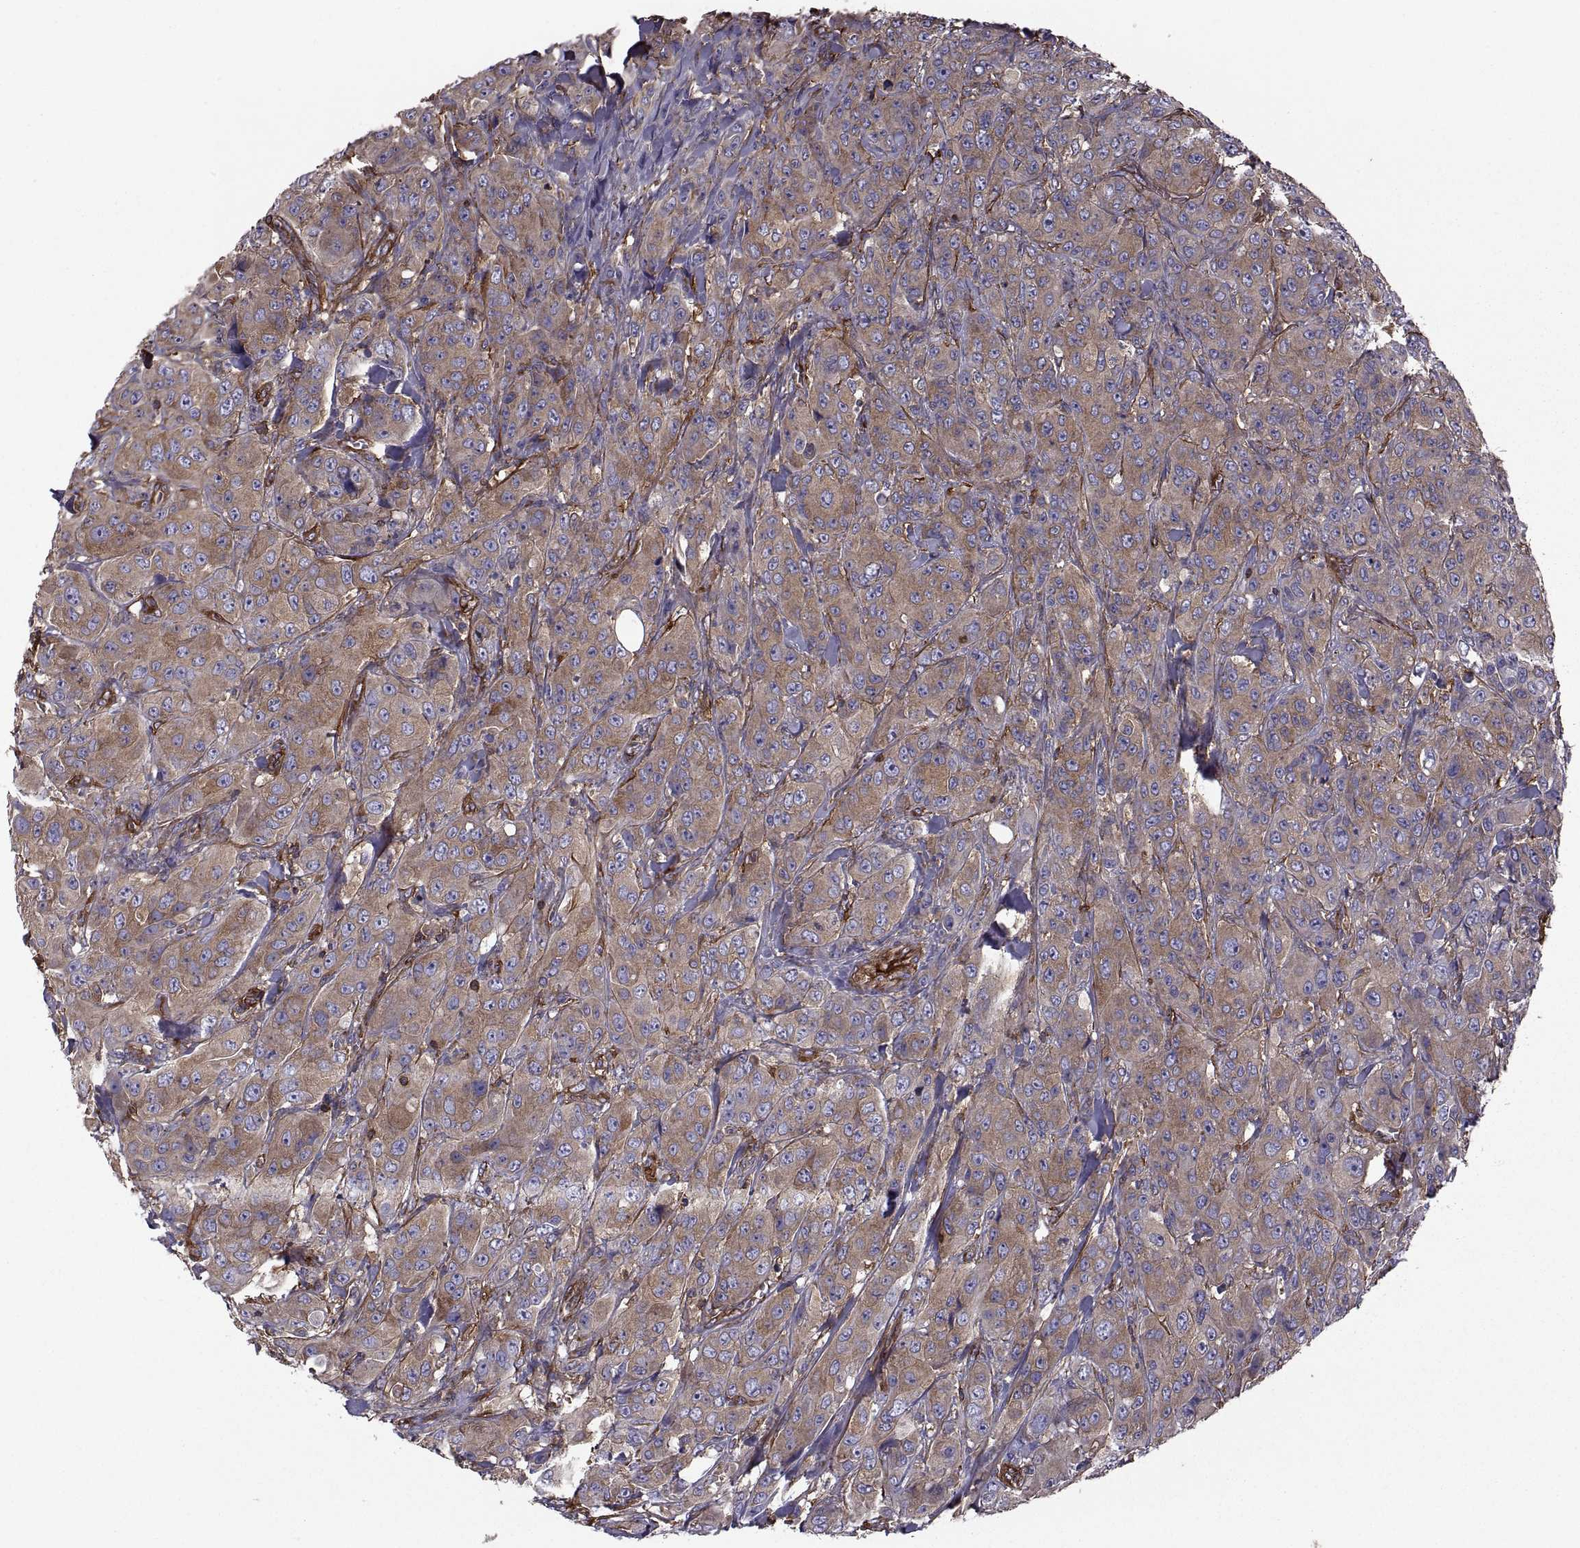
{"staining": {"intensity": "moderate", "quantity": ">75%", "location": "cytoplasmic/membranous"}, "tissue": "breast cancer", "cell_type": "Tumor cells", "image_type": "cancer", "snomed": [{"axis": "morphology", "description": "Duct carcinoma"}, {"axis": "topography", "description": "Breast"}], "caption": "Protein staining of breast intraductal carcinoma tissue reveals moderate cytoplasmic/membranous positivity in about >75% of tumor cells.", "gene": "MYH9", "patient": {"sex": "female", "age": 43}}